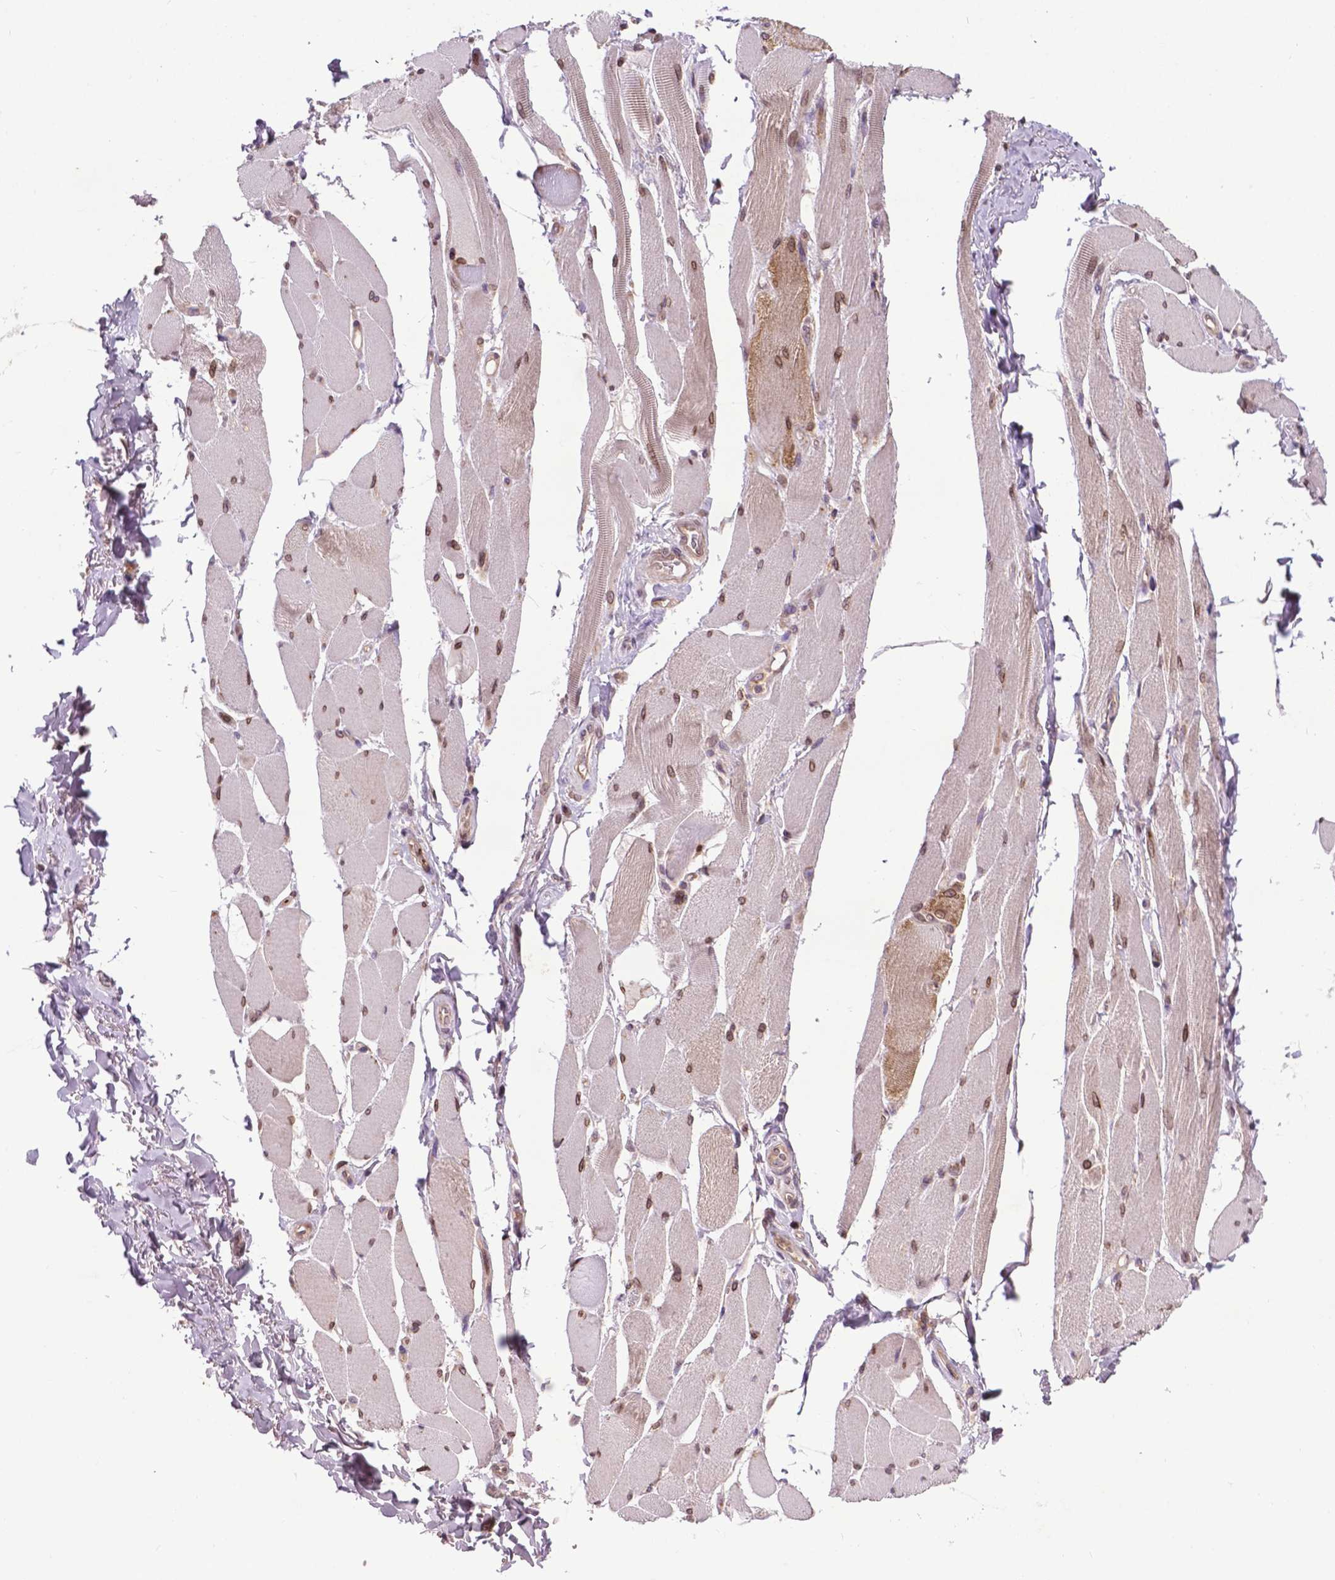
{"staining": {"intensity": "moderate", "quantity": ">75%", "location": "nuclear"}, "tissue": "skeletal muscle", "cell_type": "Myocytes", "image_type": "normal", "snomed": [{"axis": "morphology", "description": "Normal tissue, NOS"}, {"axis": "topography", "description": "Skeletal muscle"}, {"axis": "topography", "description": "Anal"}, {"axis": "topography", "description": "Peripheral nerve tissue"}], "caption": "An image of skeletal muscle stained for a protein demonstrates moderate nuclear brown staining in myocytes. The staining was performed using DAB (3,3'-diaminobenzidine) to visualize the protein expression in brown, while the nuclei were stained in blue with hematoxylin (Magnification: 20x).", "gene": "SPNS2", "patient": {"sex": "male", "age": 53}}